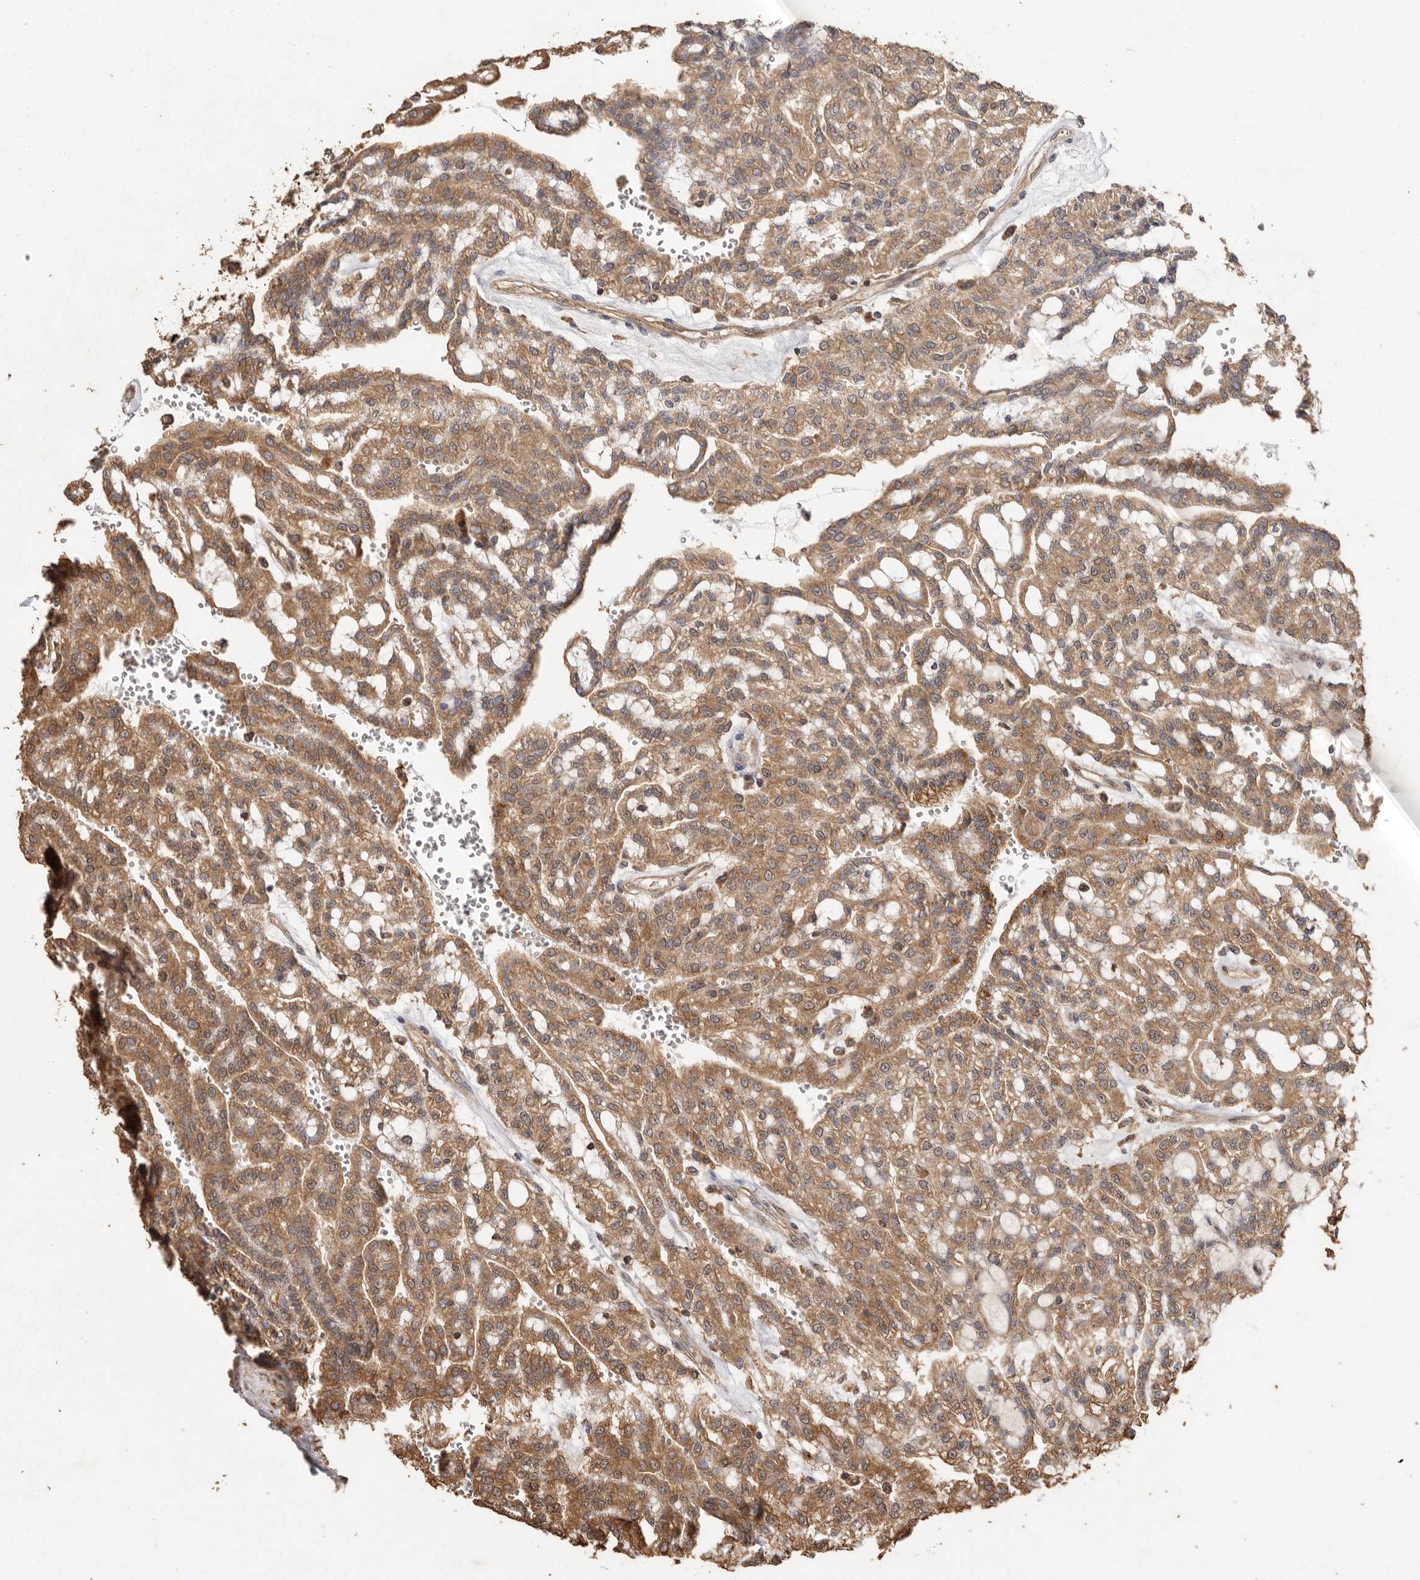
{"staining": {"intensity": "moderate", "quantity": ">75%", "location": "cytoplasmic/membranous"}, "tissue": "renal cancer", "cell_type": "Tumor cells", "image_type": "cancer", "snomed": [{"axis": "morphology", "description": "Adenocarcinoma, NOS"}, {"axis": "topography", "description": "Kidney"}], "caption": "A histopathology image of renal cancer stained for a protein shows moderate cytoplasmic/membranous brown staining in tumor cells. The staining is performed using DAB (3,3'-diaminobenzidine) brown chromogen to label protein expression. The nuclei are counter-stained blue using hematoxylin.", "gene": "RWDD1", "patient": {"sex": "male", "age": 63}}